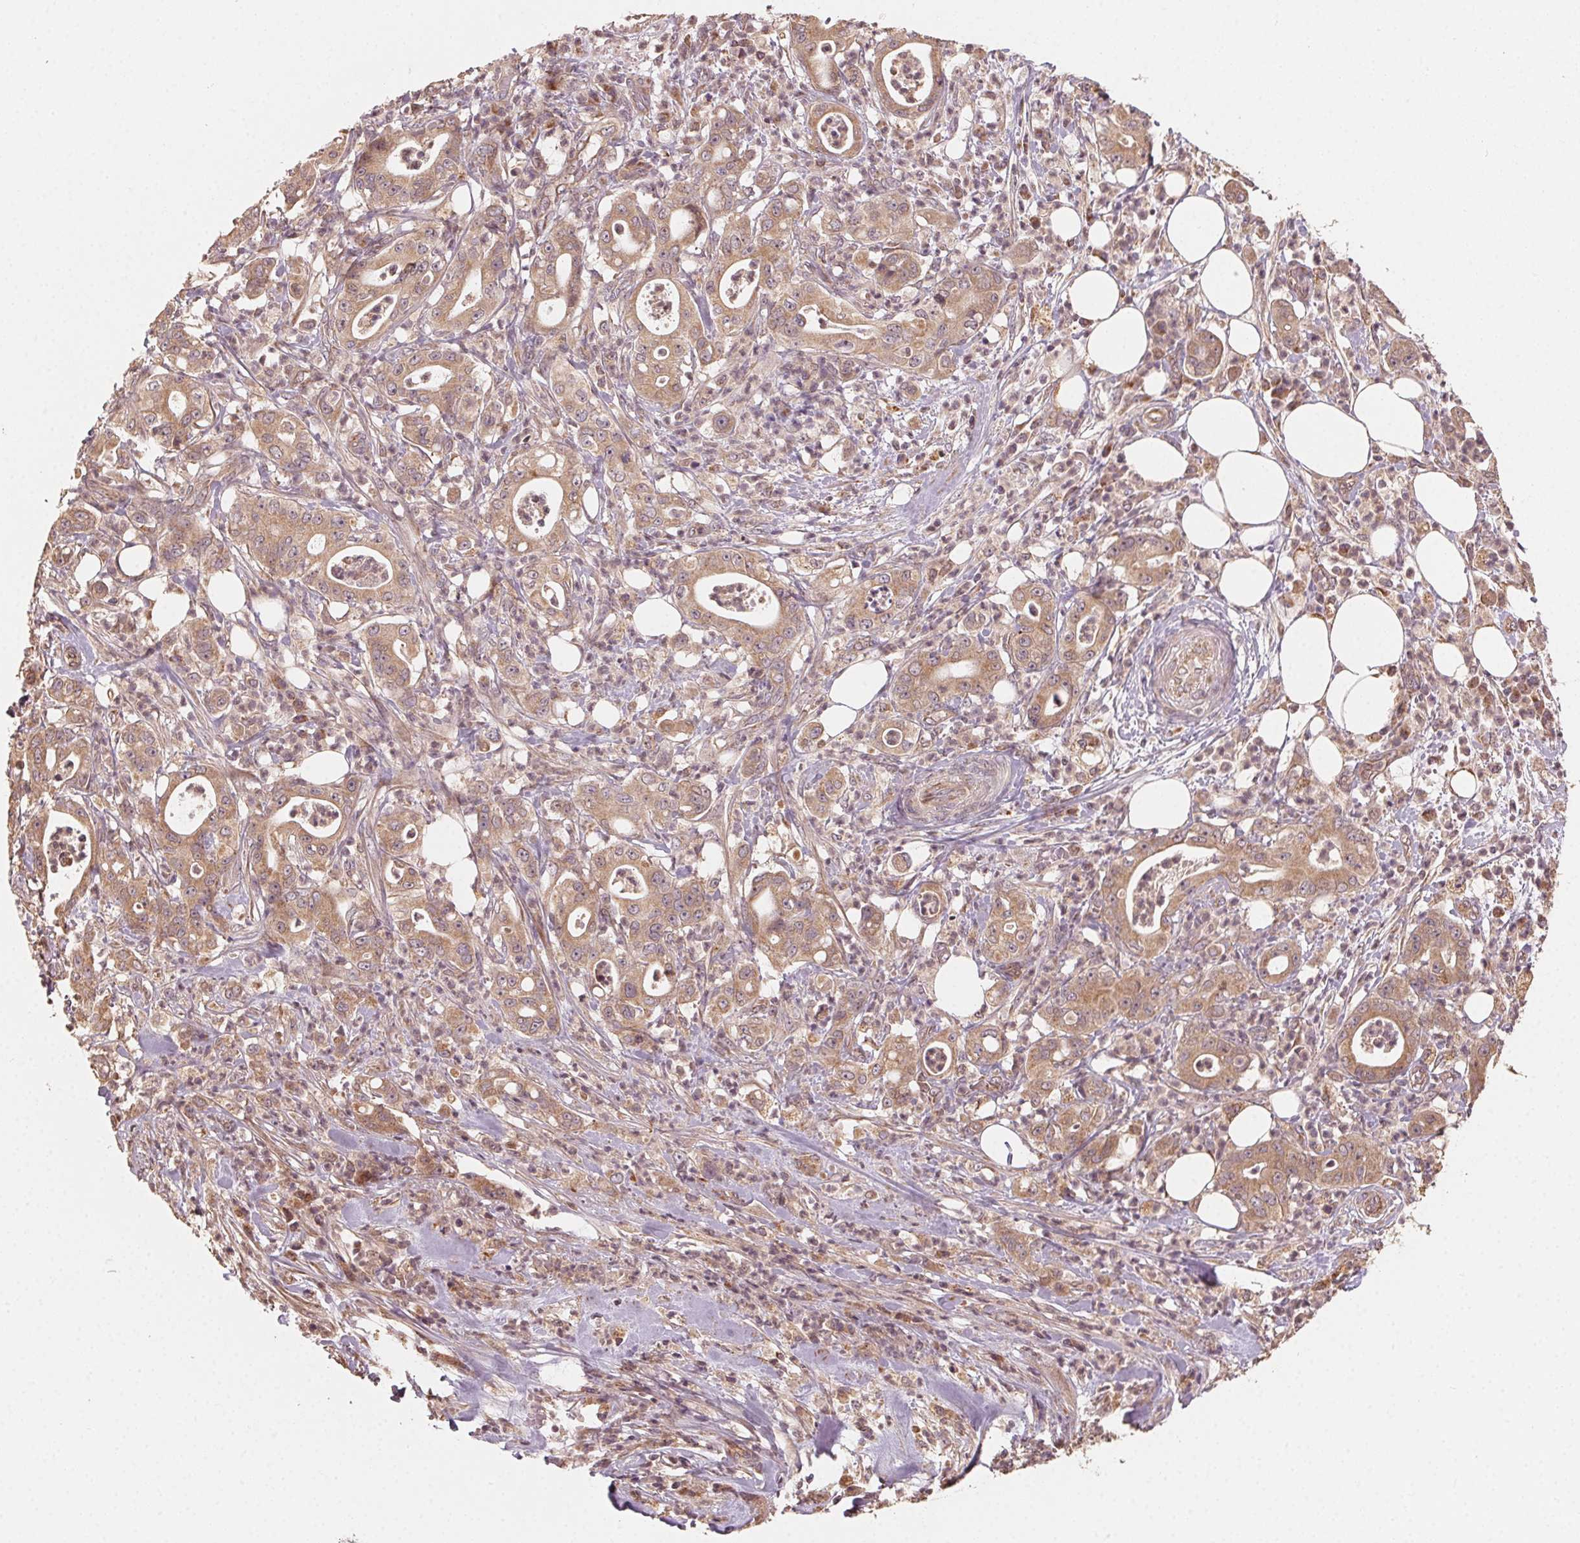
{"staining": {"intensity": "moderate", "quantity": ">75%", "location": "cytoplasmic/membranous"}, "tissue": "pancreatic cancer", "cell_type": "Tumor cells", "image_type": "cancer", "snomed": [{"axis": "morphology", "description": "Adenocarcinoma, NOS"}, {"axis": "topography", "description": "Pancreas"}], "caption": "Tumor cells reveal moderate cytoplasmic/membranous staining in about >75% of cells in pancreatic cancer.", "gene": "WBP2", "patient": {"sex": "male", "age": 71}}